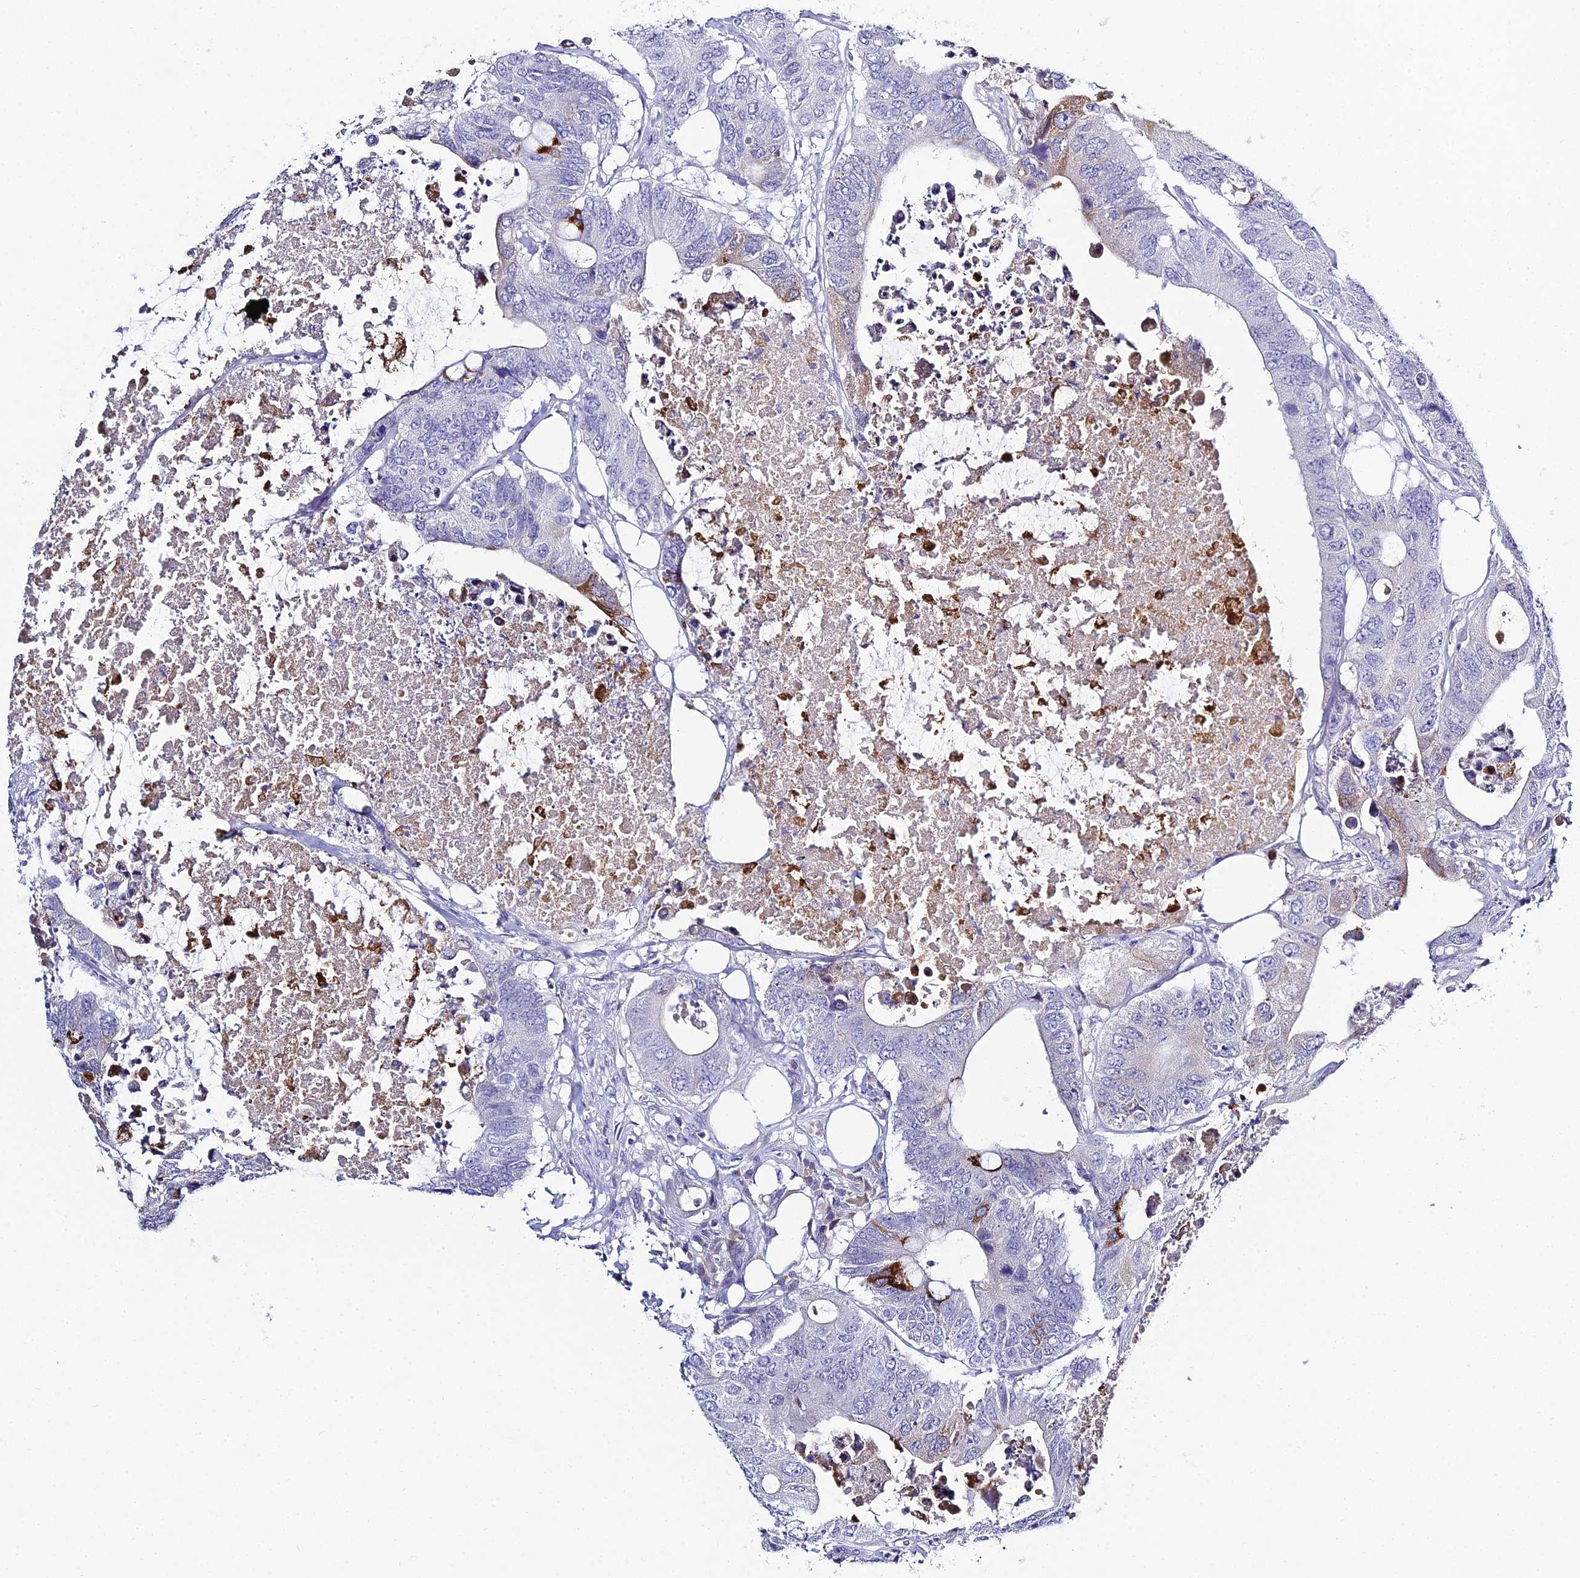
{"staining": {"intensity": "negative", "quantity": "none", "location": "none"}, "tissue": "colorectal cancer", "cell_type": "Tumor cells", "image_type": "cancer", "snomed": [{"axis": "morphology", "description": "Adenocarcinoma, NOS"}, {"axis": "topography", "description": "Colon"}], "caption": "Human colorectal cancer stained for a protein using IHC shows no staining in tumor cells.", "gene": "MUC13", "patient": {"sex": "male", "age": 71}}